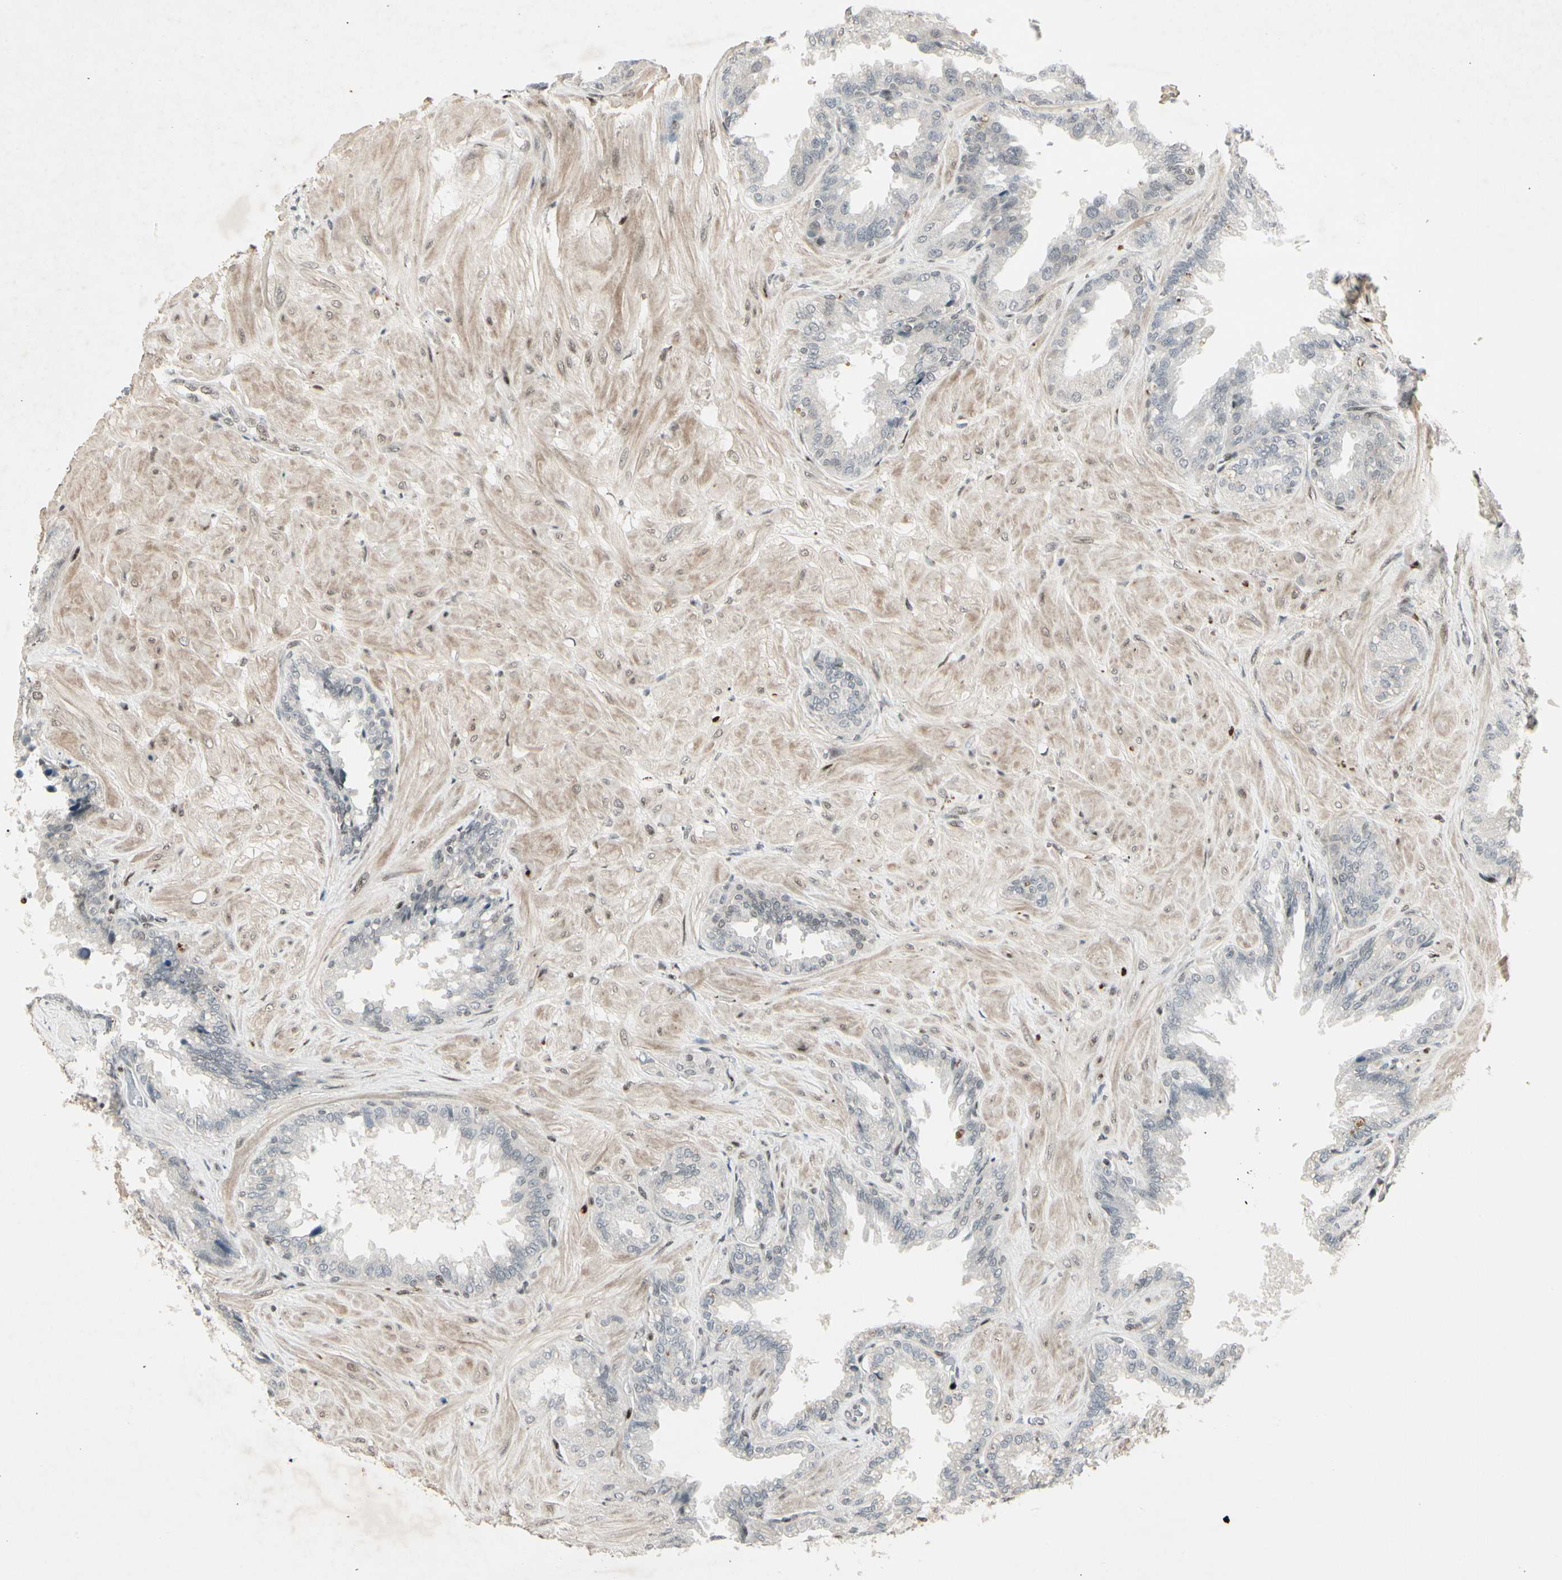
{"staining": {"intensity": "negative", "quantity": "none", "location": "none"}, "tissue": "seminal vesicle", "cell_type": "Glandular cells", "image_type": "normal", "snomed": [{"axis": "morphology", "description": "Normal tissue, NOS"}, {"axis": "topography", "description": "Seminal veicle"}], "caption": "DAB (3,3'-diaminobenzidine) immunohistochemical staining of normal human seminal vesicle demonstrates no significant staining in glandular cells. (Stains: DAB immunohistochemistry with hematoxylin counter stain, Microscopy: brightfield microscopy at high magnification).", "gene": "FOXJ2", "patient": {"sex": "male", "age": 46}}